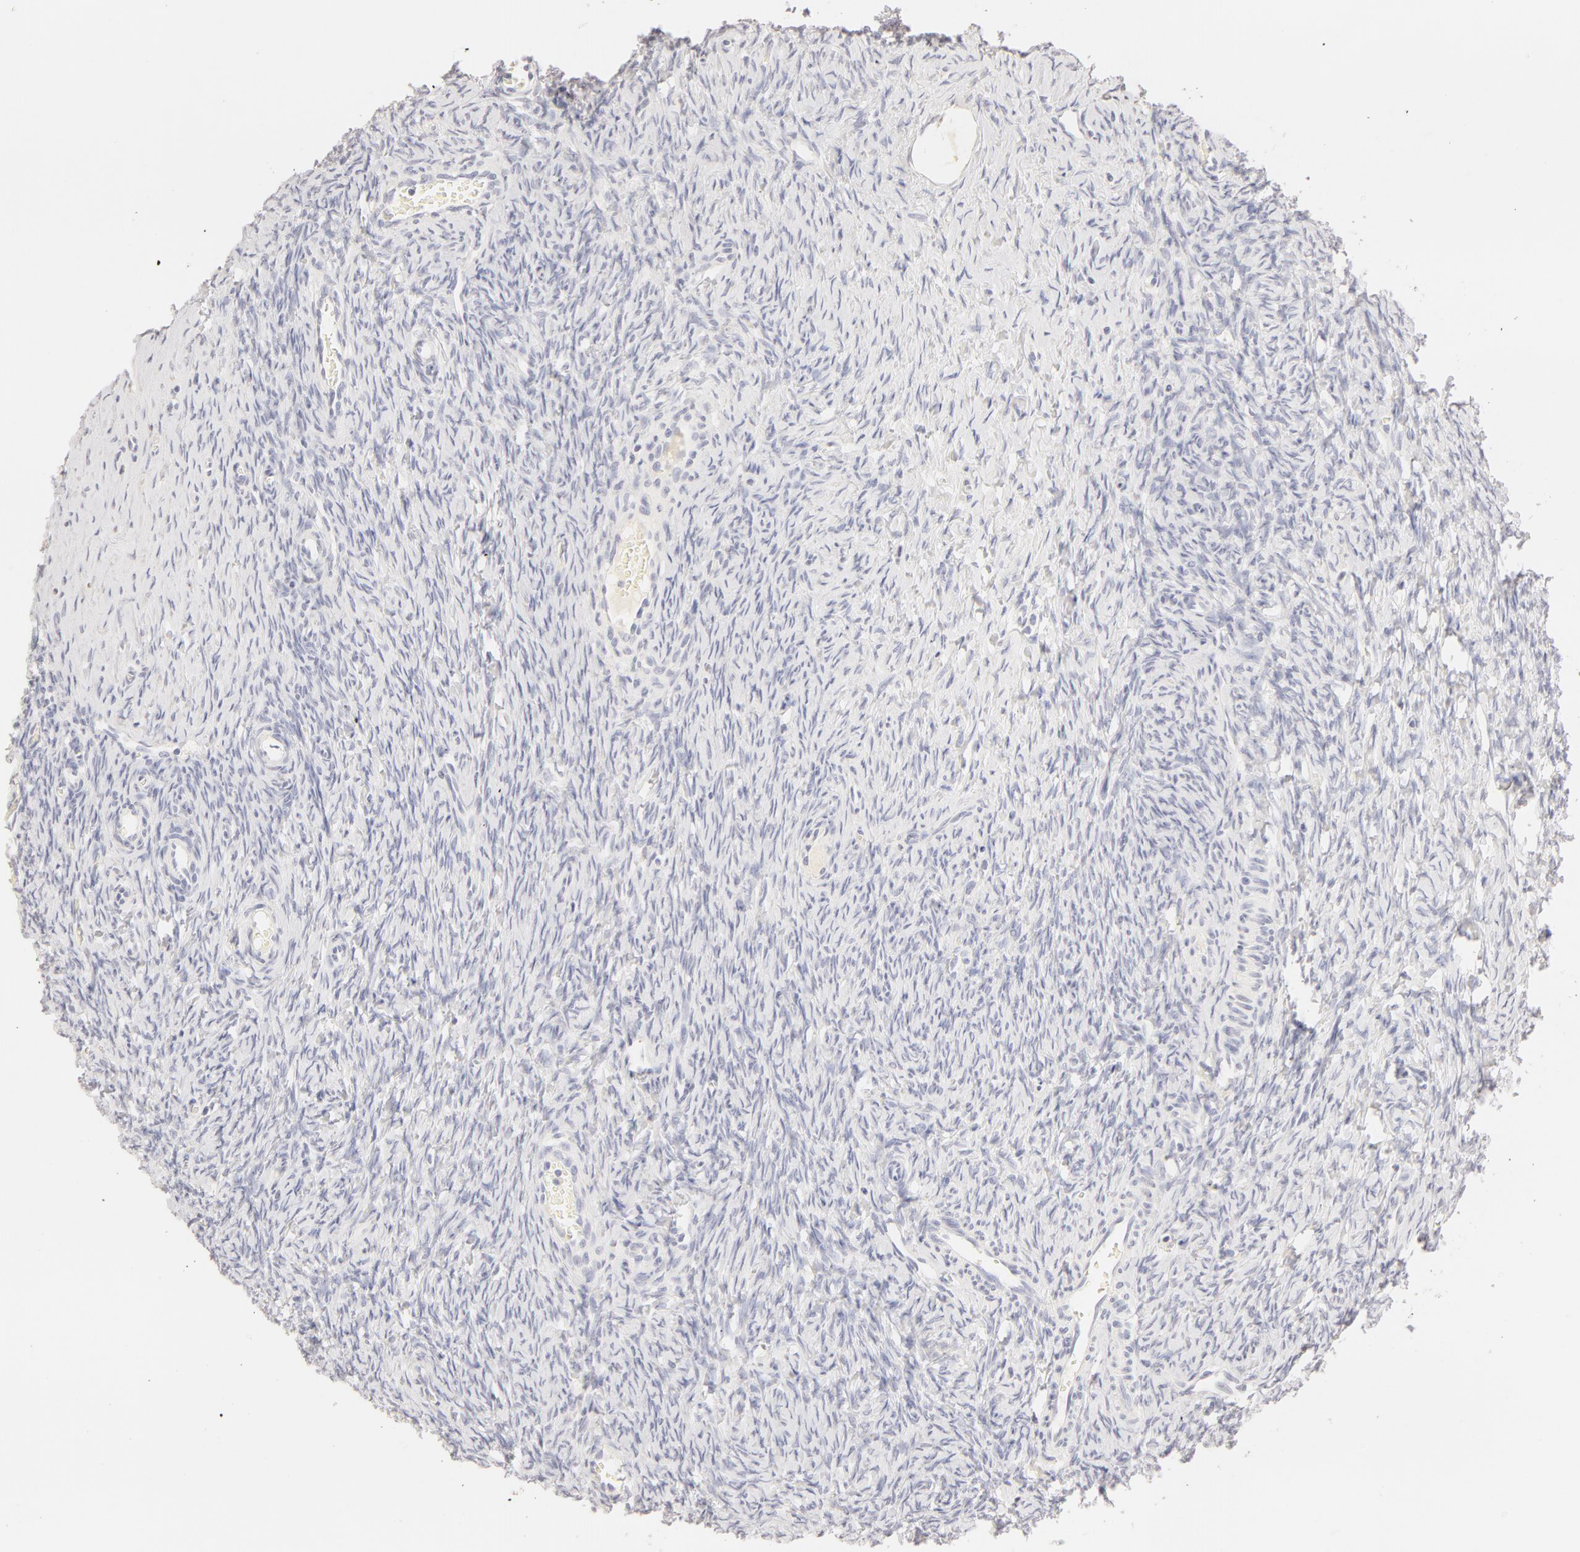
{"staining": {"intensity": "negative", "quantity": "none", "location": "none"}, "tissue": "ovary", "cell_type": "Ovarian stroma cells", "image_type": "normal", "snomed": [{"axis": "morphology", "description": "Normal tissue, NOS"}, {"axis": "topography", "description": "Ovary"}], "caption": "Photomicrograph shows no protein positivity in ovarian stroma cells of unremarkable ovary. Brightfield microscopy of immunohistochemistry (IHC) stained with DAB (3,3'-diaminobenzidine) (brown) and hematoxylin (blue), captured at high magnification.", "gene": "LGALS7B", "patient": {"sex": "female", "age": 32}}